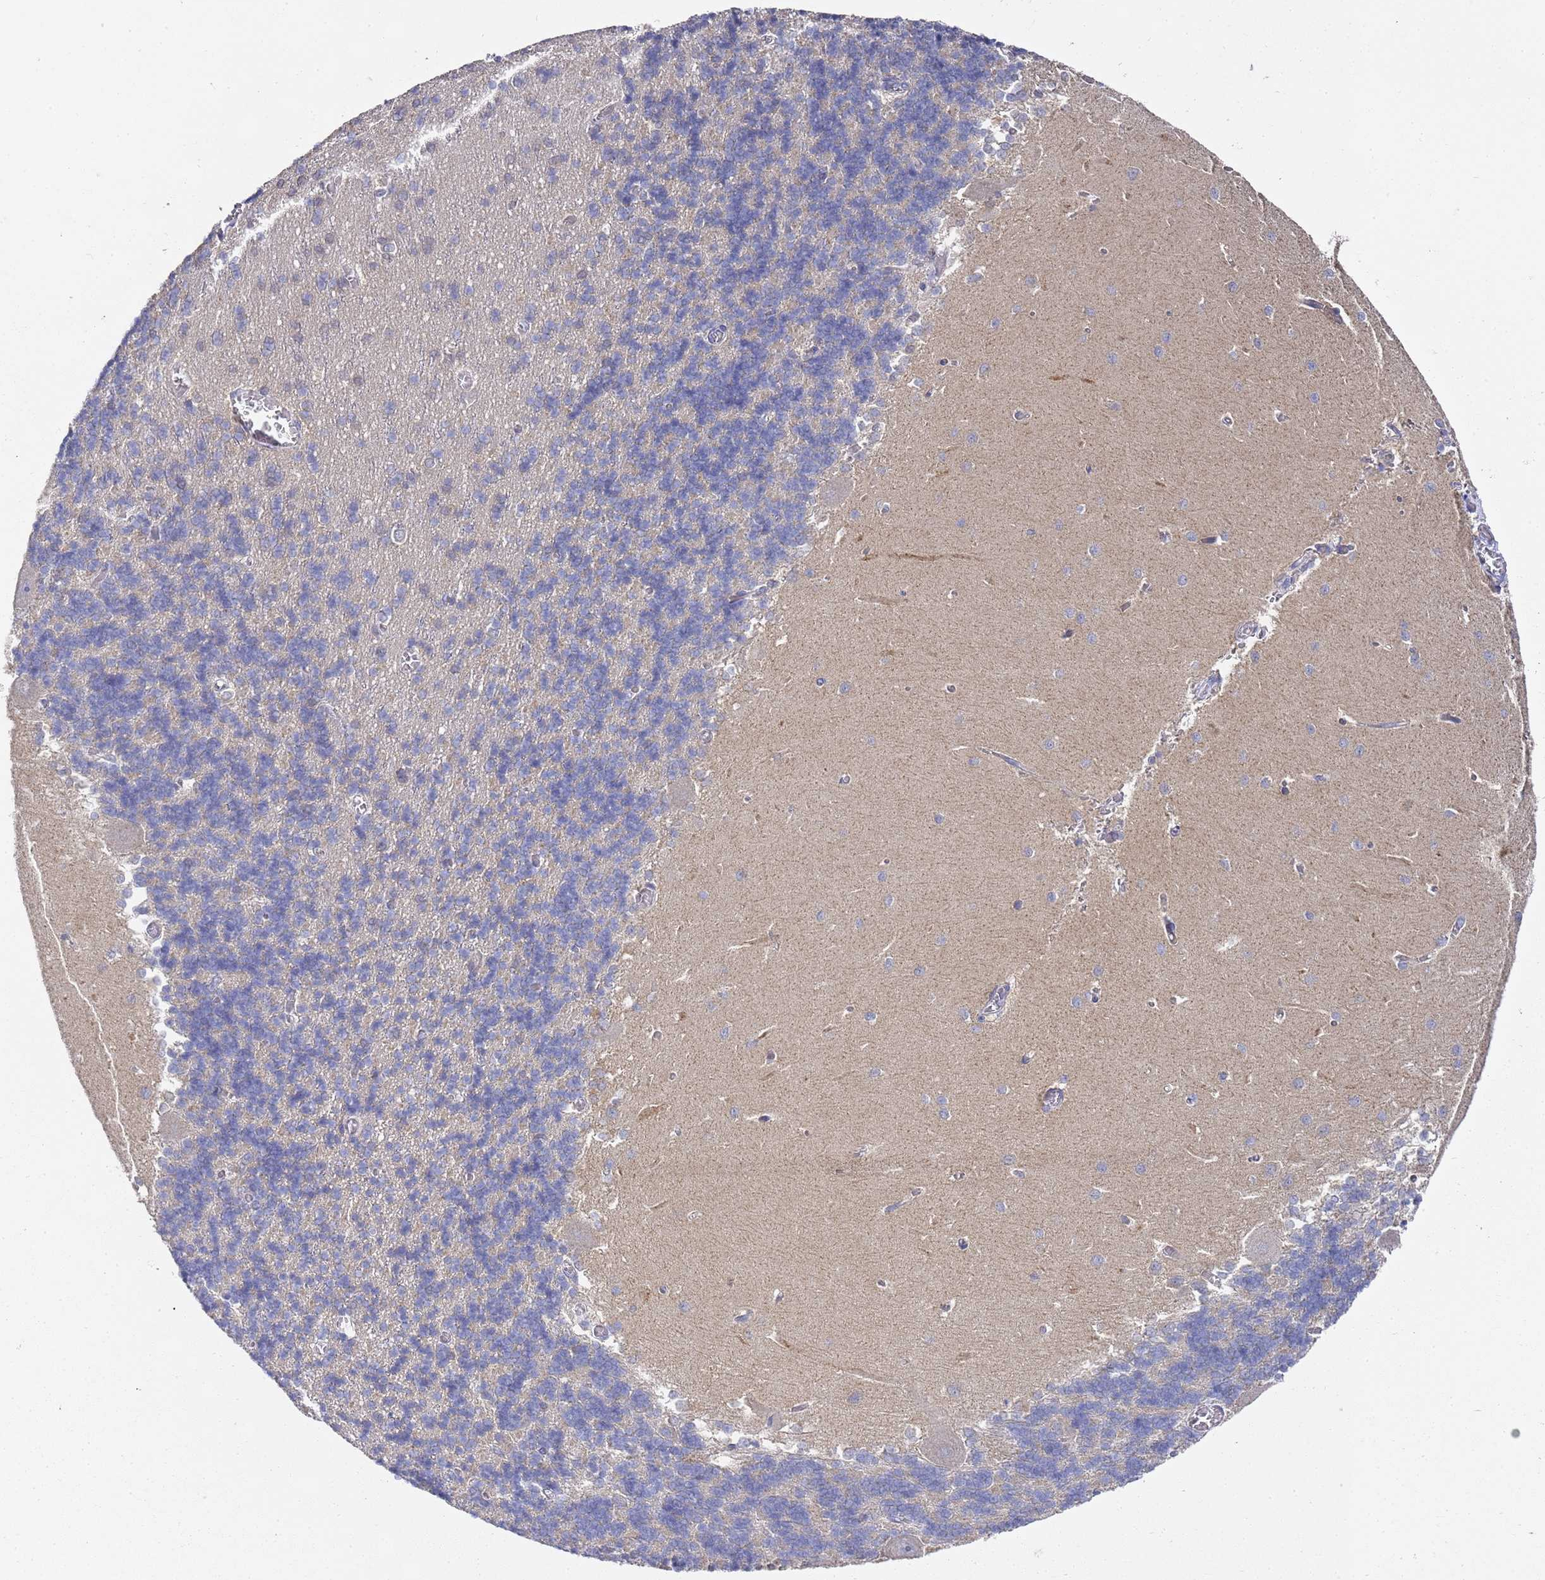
{"staining": {"intensity": "weak", "quantity": "25%-75%", "location": "cytoplasmic/membranous"}, "tissue": "cerebellum", "cell_type": "Cells in granular layer", "image_type": "normal", "snomed": [{"axis": "morphology", "description": "Normal tissue, NOS"}, {"axis": "topography", "description": "Cerebellum"}], "caption": "Immunohistochemical staining of normal human cerebellum shows weak cytoplasmic/membranous protein expression in about 25%-75% of cells in granular layer.", "gene": "NPEPPS", "patient": {"sex": "male", "age": 37}}